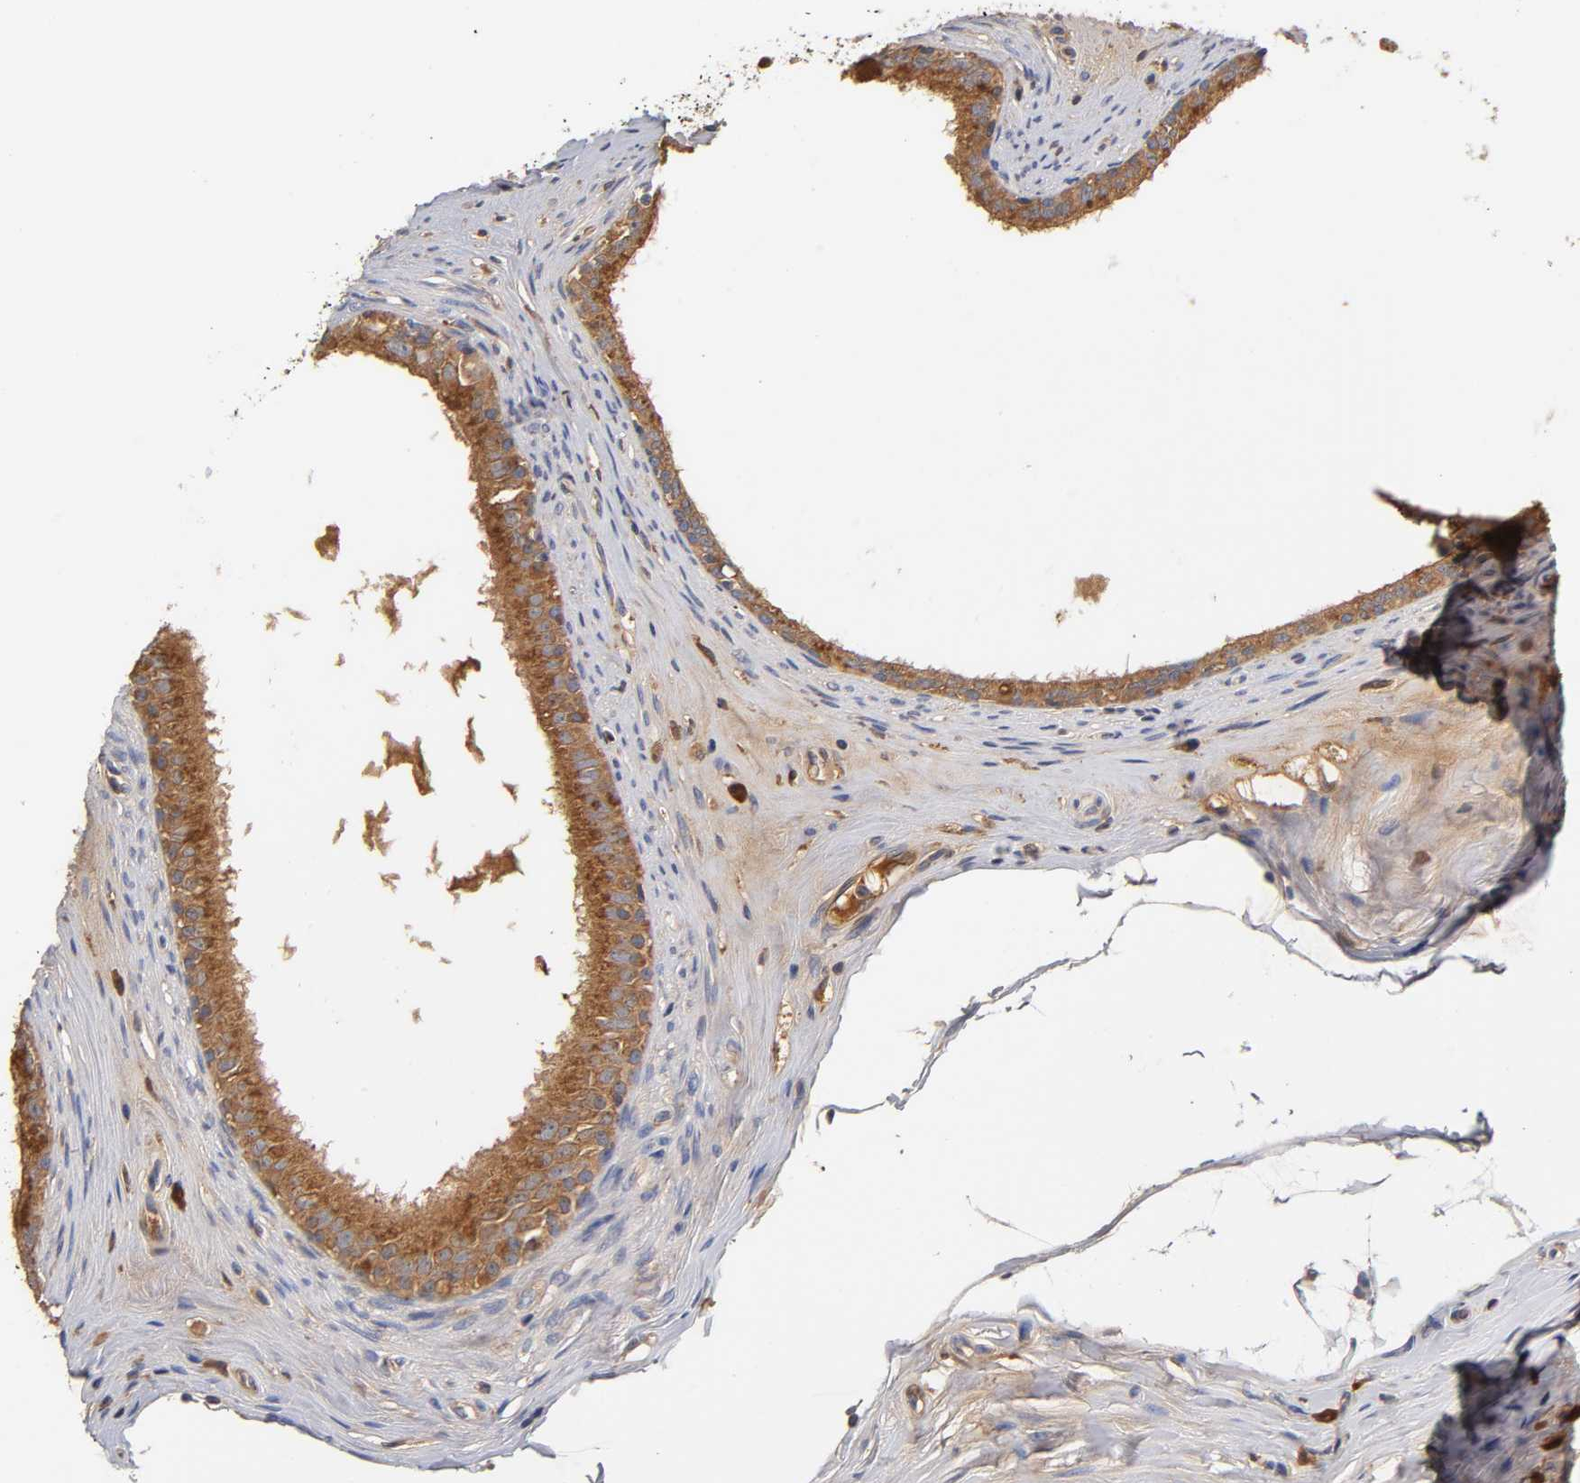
{"staining": {"intensity": "moderate", "quantity": ">75%", "location": "cytoplasmic/membranous"}, "tissue": "epididymis", "cell_type": "Glandular cells", "image_type": "normal", "snomed": [{"axis": "morphology", "description": "Normal tissue, NOS"}, {"axis": "morphology", "description": "Inflammation, NOS"}, {"axis": "topography", "description": "Epididymis"}], "caption": "A brown stain highlights moderate cytoplasmic/membranous staining of a protein in glandular cells of benign human epididymis. (DAB = brown stain, brightfield microscopy at high magnification).", "gene": "RPS29", "patient": {"sex": "male", "age": 84}}